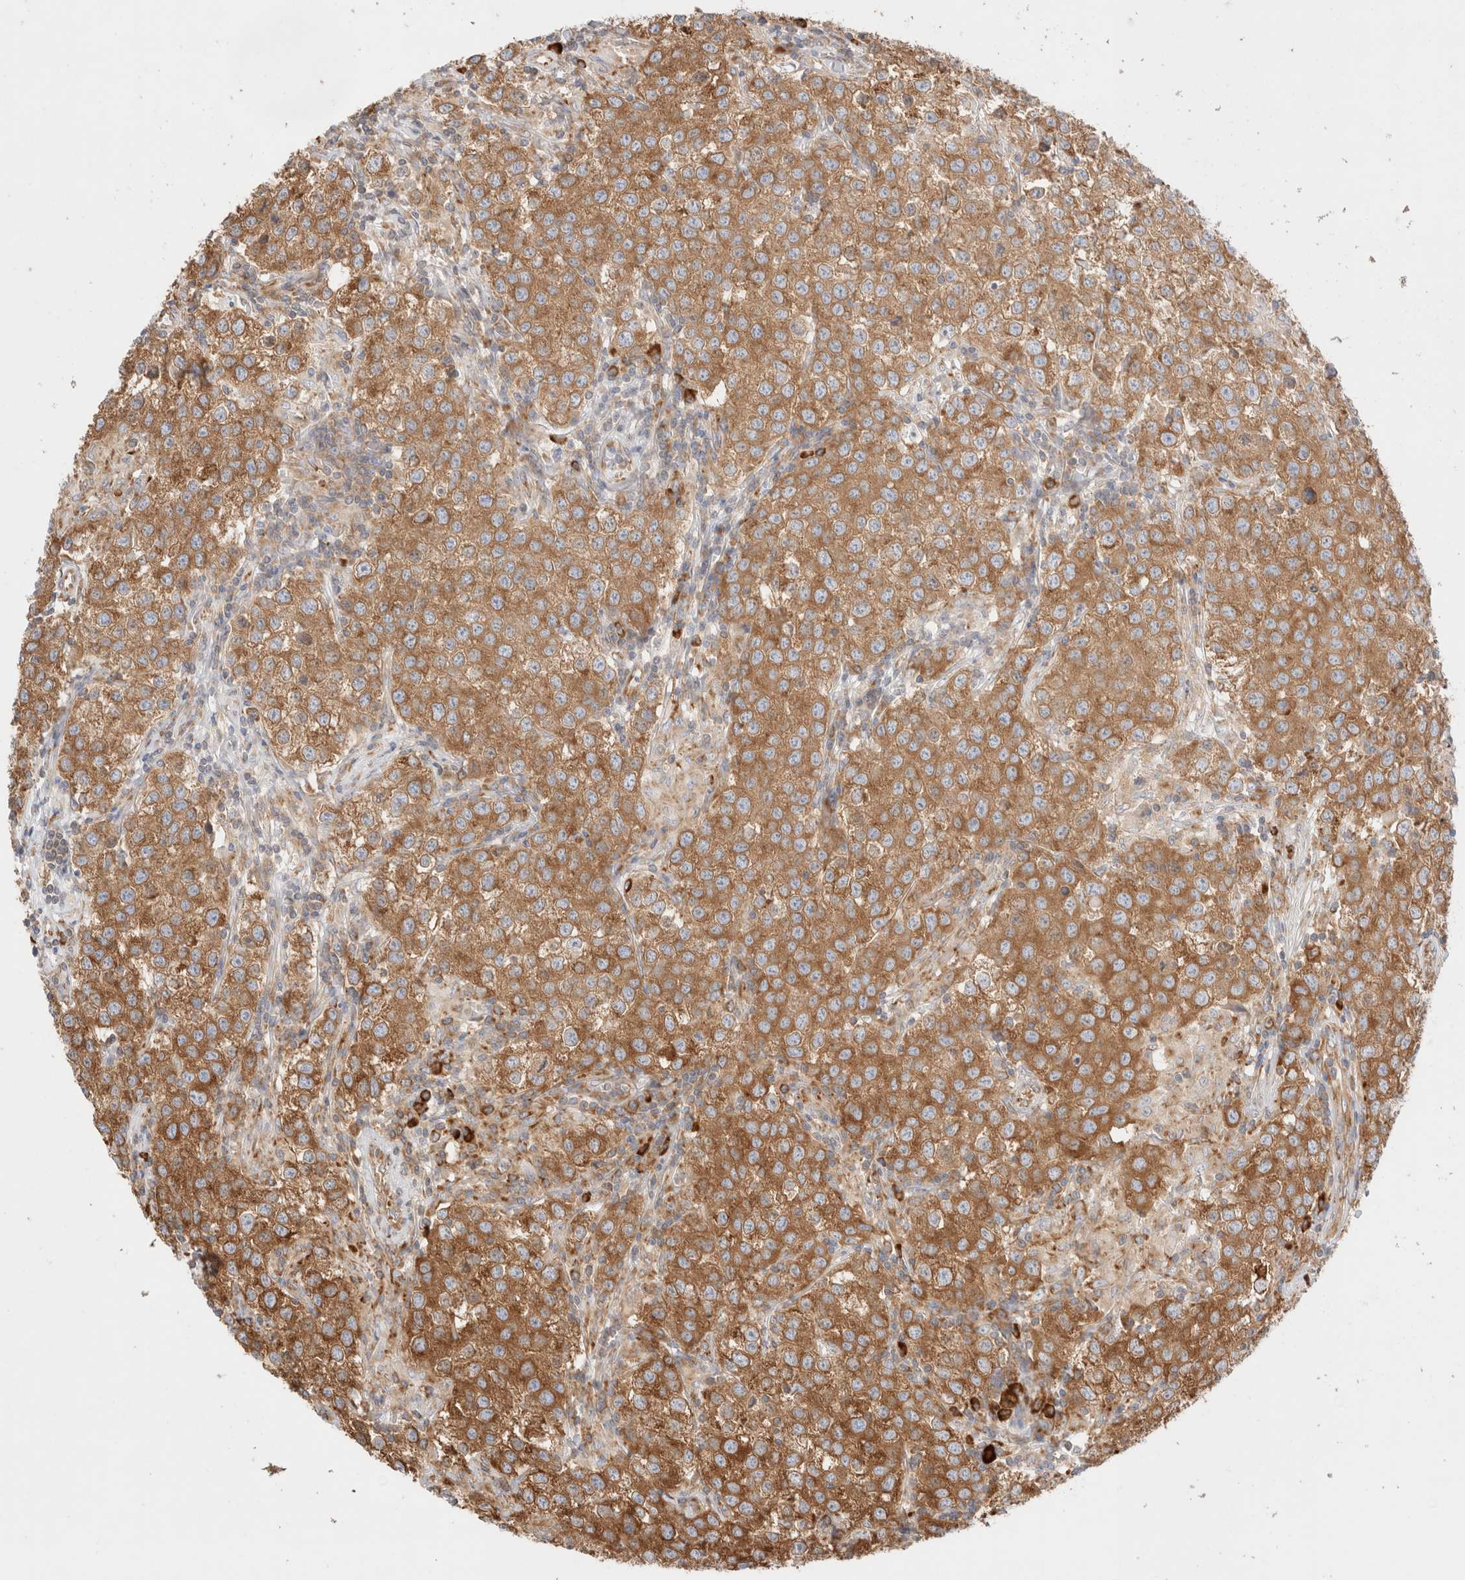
{"staining": {"intensity": "moderate", "quantity": ">75%", "location": "cytoplasmic/membranous"}, "tissue": "testis cancer", "cell_type": "Tumor cells", "image_type": "cancer", "snomed": [{"axis": "morphology", "description": "Seminoma, NOS"}, {"axis": "morphology", "description": "Carcinoma, Embryonal, NOS"}, {"axis": "topography", "description": "Testis"}], "caption": "IHC photomicrograph of embryonal carcinoma (testis) stained for a protein (brown), which displays medium levels of moderate cytoplasmic/membranous expression in about >75% of tumor cells.", "gene": "ZC2HC1A", "patient": {"sex": "male", "age": 43}}